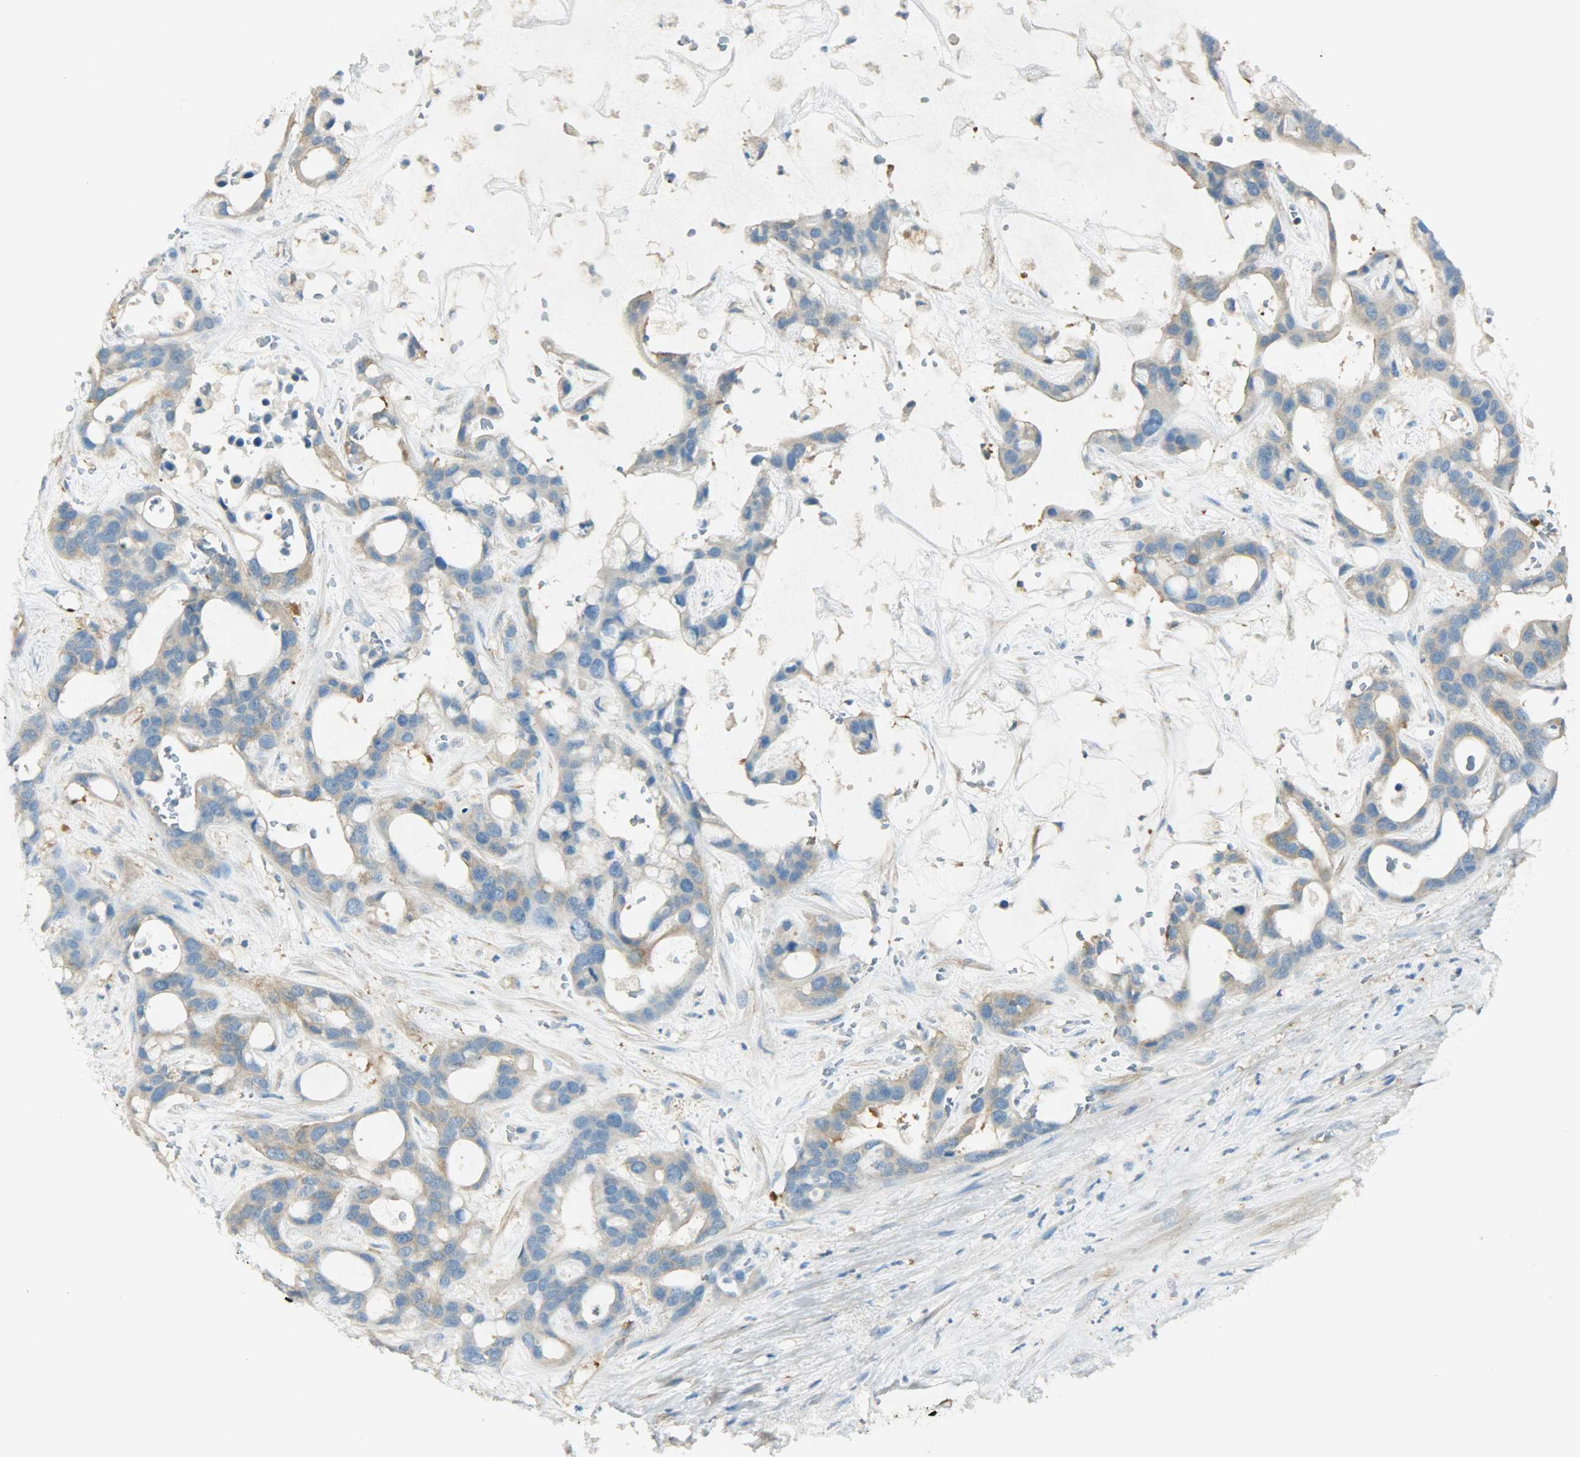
{"staining": {"intensity": "weak", "quantity": "25%-75%", "location": "cytoplasmic/membranous"}, "tissue": "liver cancer", "cell_type": "Tumor cells", "image_type": "cancer", "snomed": [{"axis": "morphology", "description": "Cholangiocarcinoma"}, {"axis": "topography", "description": "Liver"}], "caption": "Protein expression analysis of liver cancer exhibits weak cytoplasmic/membranous positivity in about 25%-75% of tumor cells.", "gene": "TSC22D2", "patient": {"sex": "female", "age": 65}}